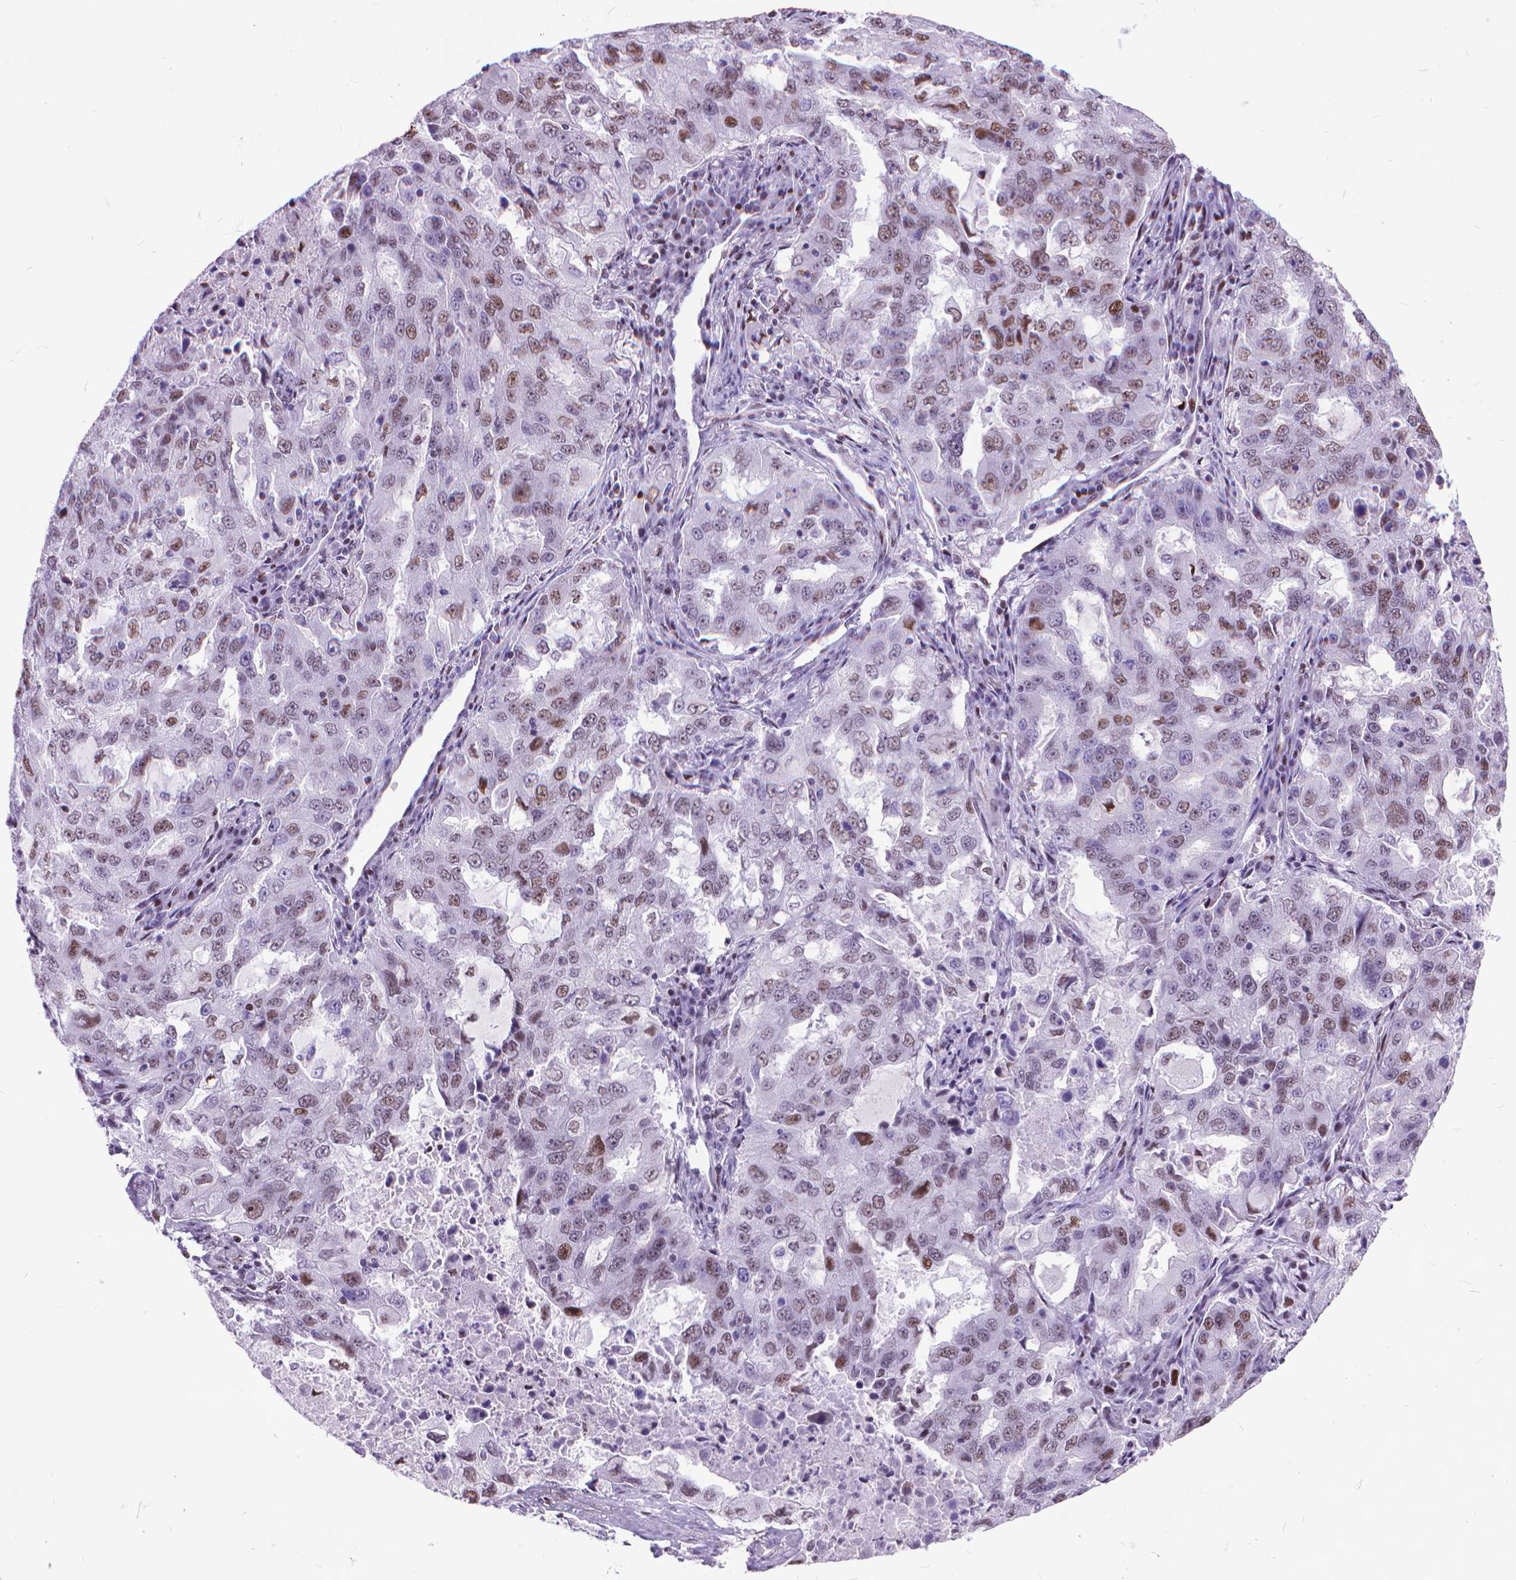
{"staining": {"intensity": "moderate", "quantity": "25%-75%", "location": "nuclear"}, "tissue": "lung cancer", "cell_type": "Tumor cells", "image_type": "cancer", "snomed": [{"axis": "morphology", "description": "Adenocarcinoma, NOS"}, {"axis": "topography", "description": "Lung"}], "caption": "High-power microscopy captured an IHC image of lung cancer (adenocarcinoma), revealing moderate nuclear staining in about 25%-75% of tumor cells.", "gene": "POLE4", "patient": {"sex": "female", "age": 61}}